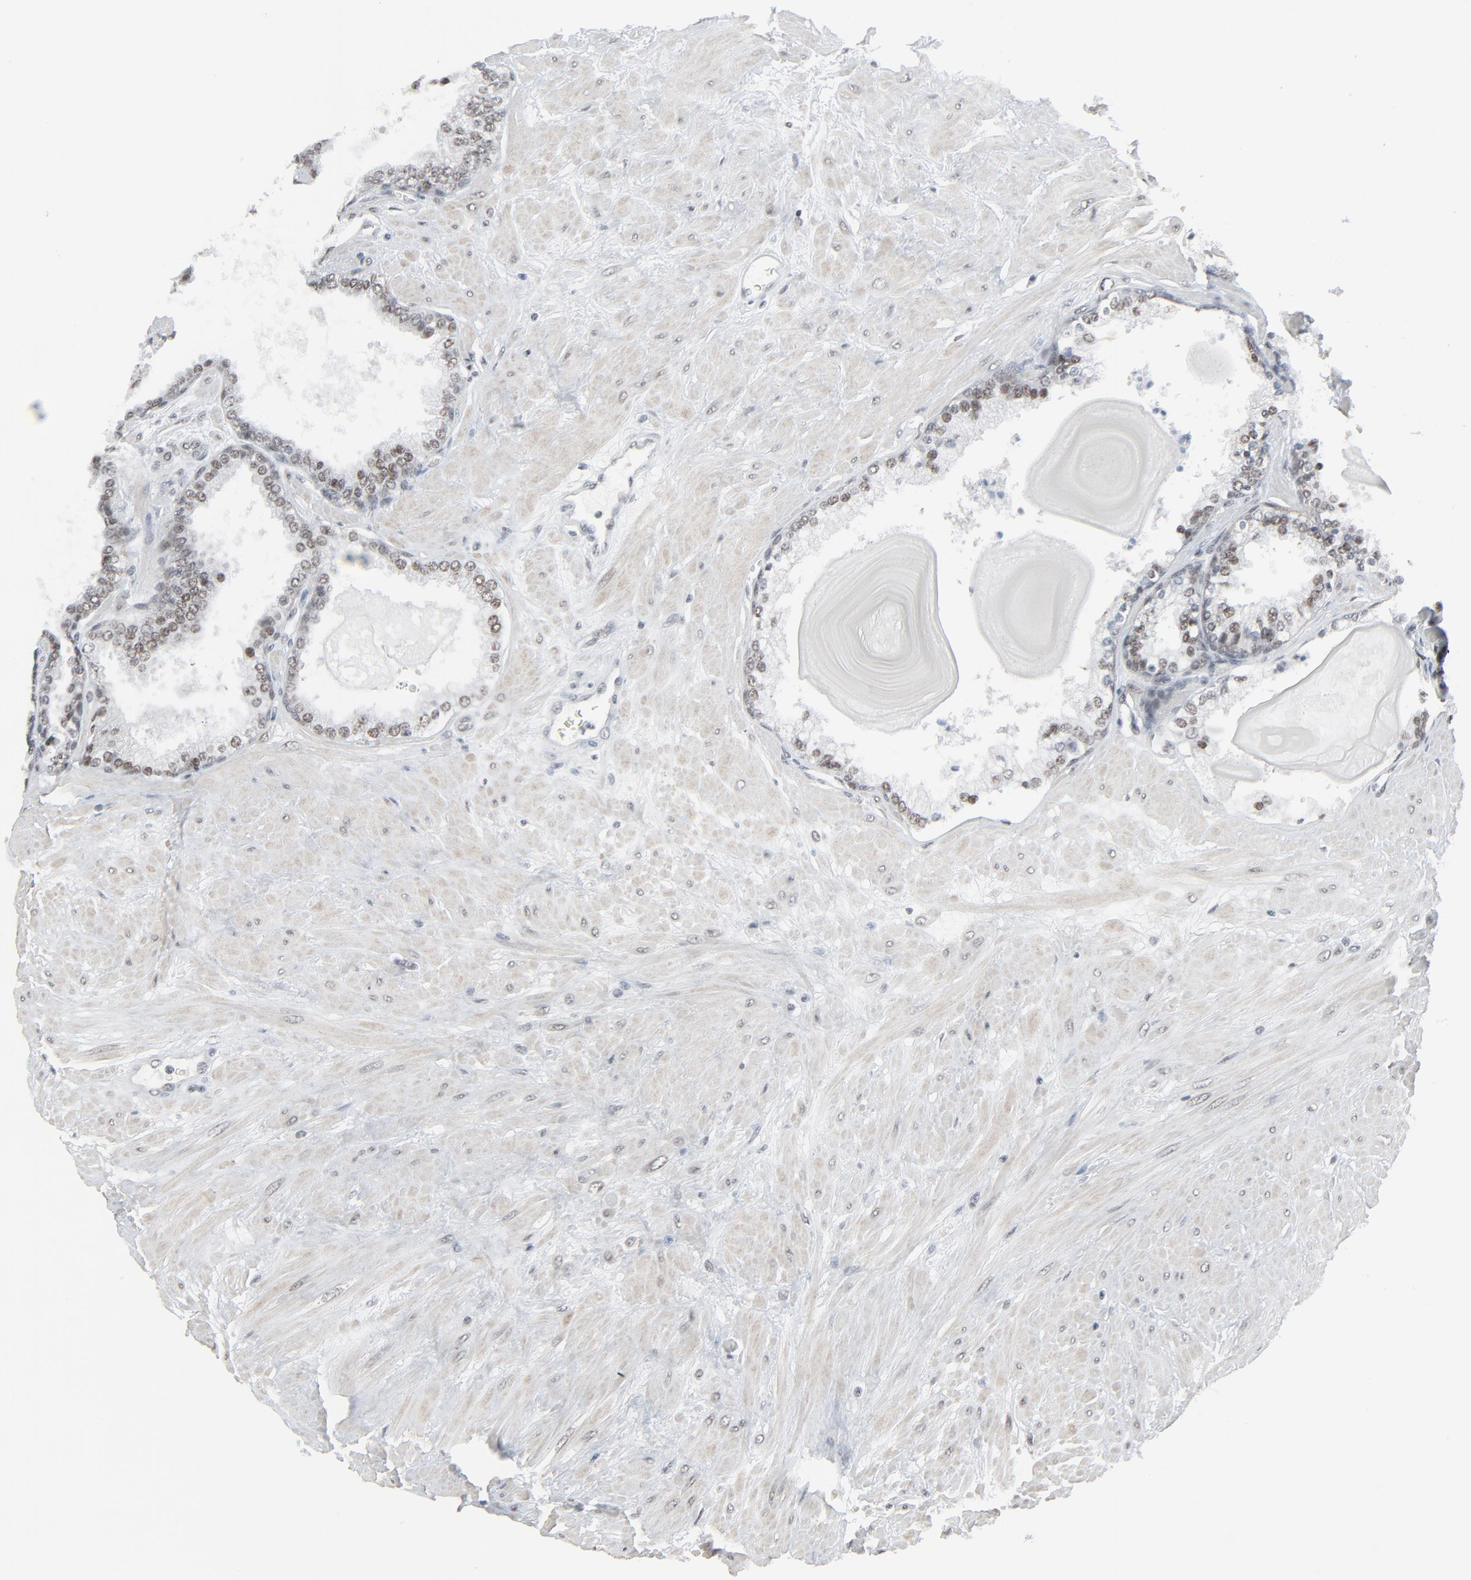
{"staining": {"intensity": "moderate", "quantity": ">75%", "location": "nuclear"}, "tissue": "prostate", "cell_type": "Glandular cells", "image_type": "normal", "snomed": [{"axis": "morphology", "description": "Normal tissue, NOS"}, {"axis": "topography", "description": "Prostate"}], "caption": "This photomicrograph exhibits benign prostate stained with immunohistochemistry to label a protein in brown. The nuclear of glandular cells show moderate positivity for the protein. Nuclei are counter-stained blue.", "gene": "FBXO28", "patient": {"sex": "male", "age": 51}}